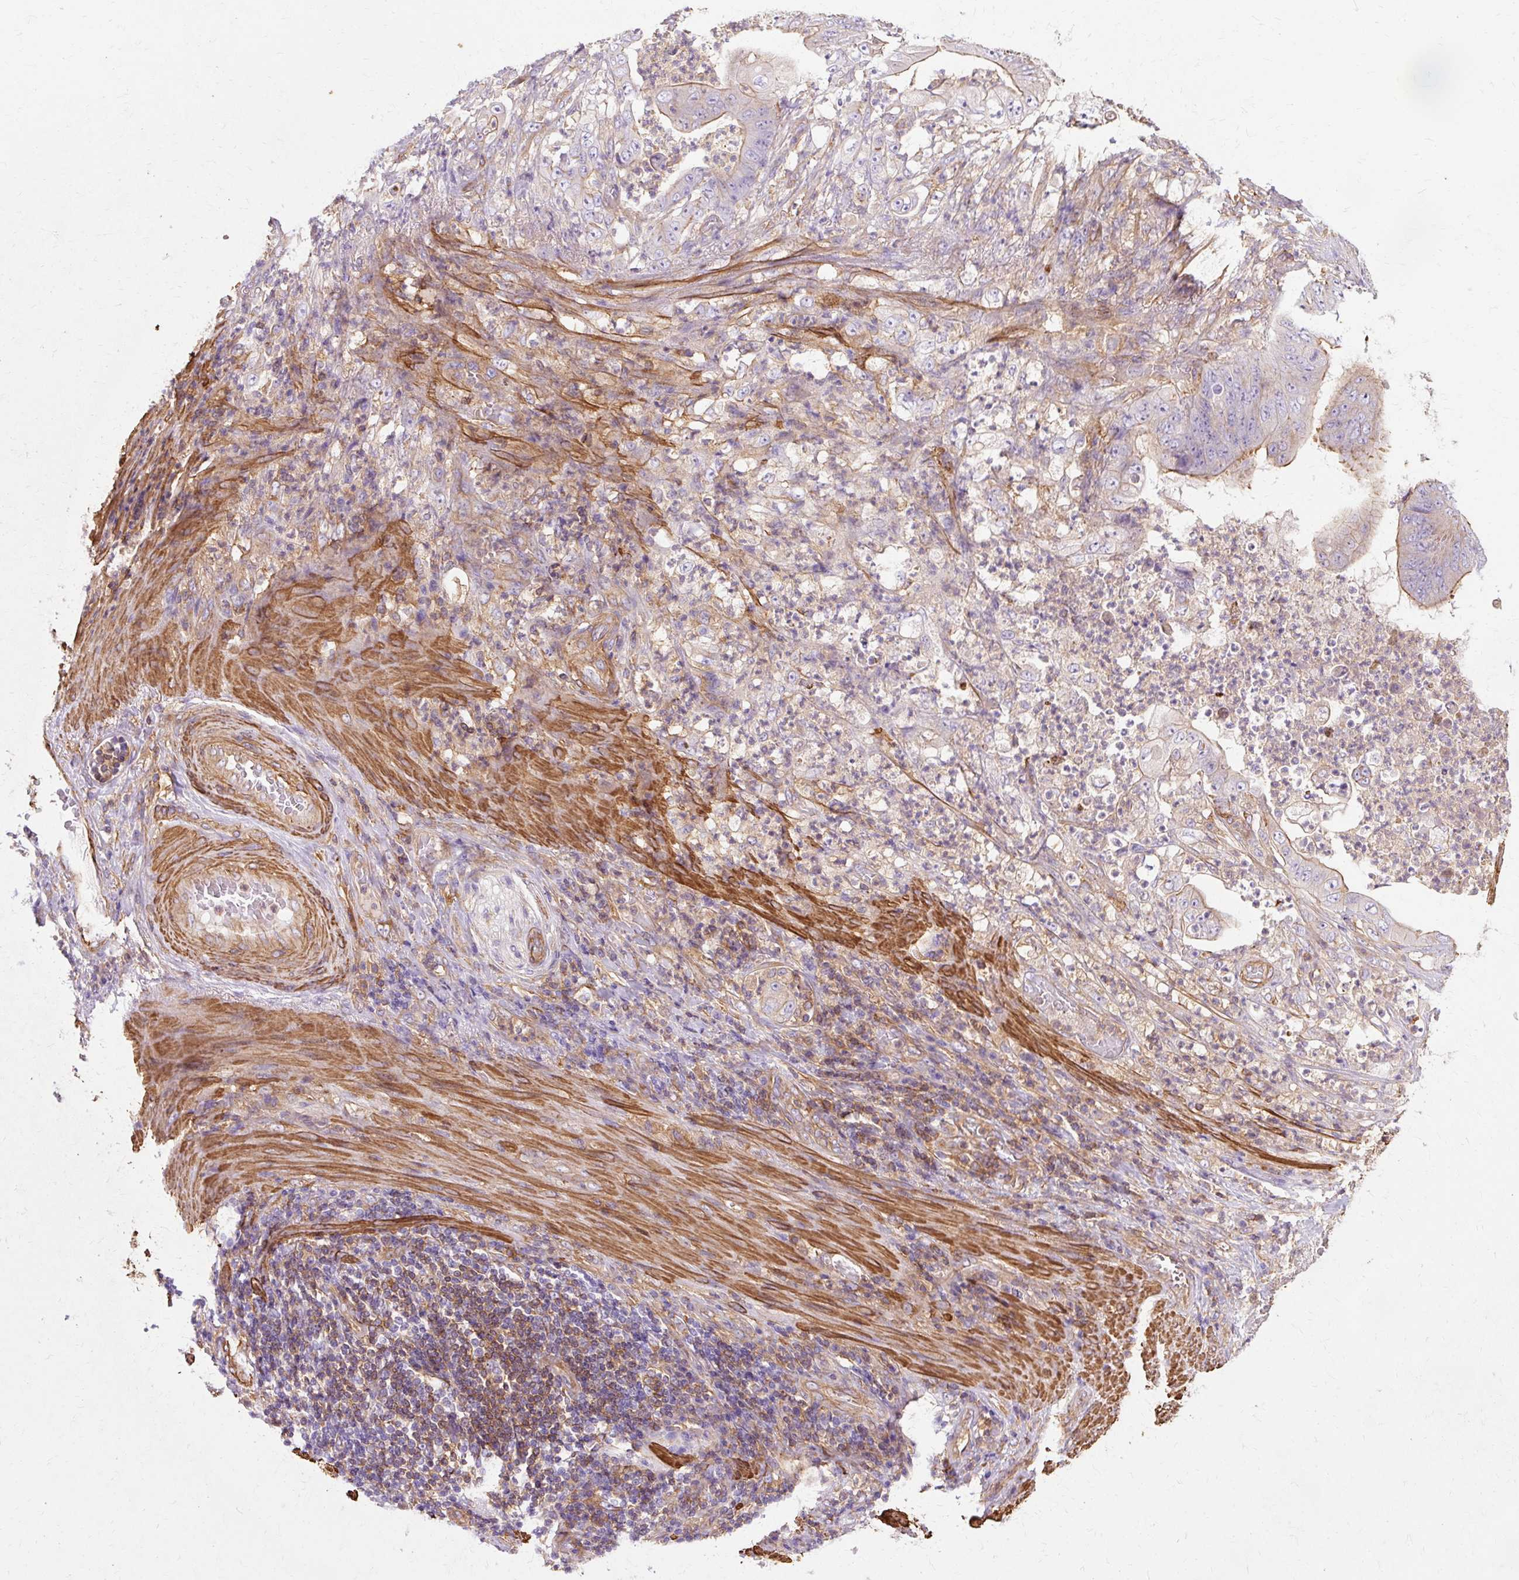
{"staining": {"intensity": "moderate", "quantity": "<25%", "location": "cytoplasmic/membranous"}, "tissue": "stomach cancer", "cell_type": "Tumor cells", "image_type": "cancer", "snomed": [{"axis": "morphology", "description": "Adenocarcinoma, NOS"}, {"axis": "topography", "description": "Stomach"}], "caption": "Tumor cells show moderate cytoplasmic/membranous expression in about <25% of cells in adenocarcinoma (stomach).", "gene": "TBC1D2B", "patient": {"sex": "female", "age": 73}}